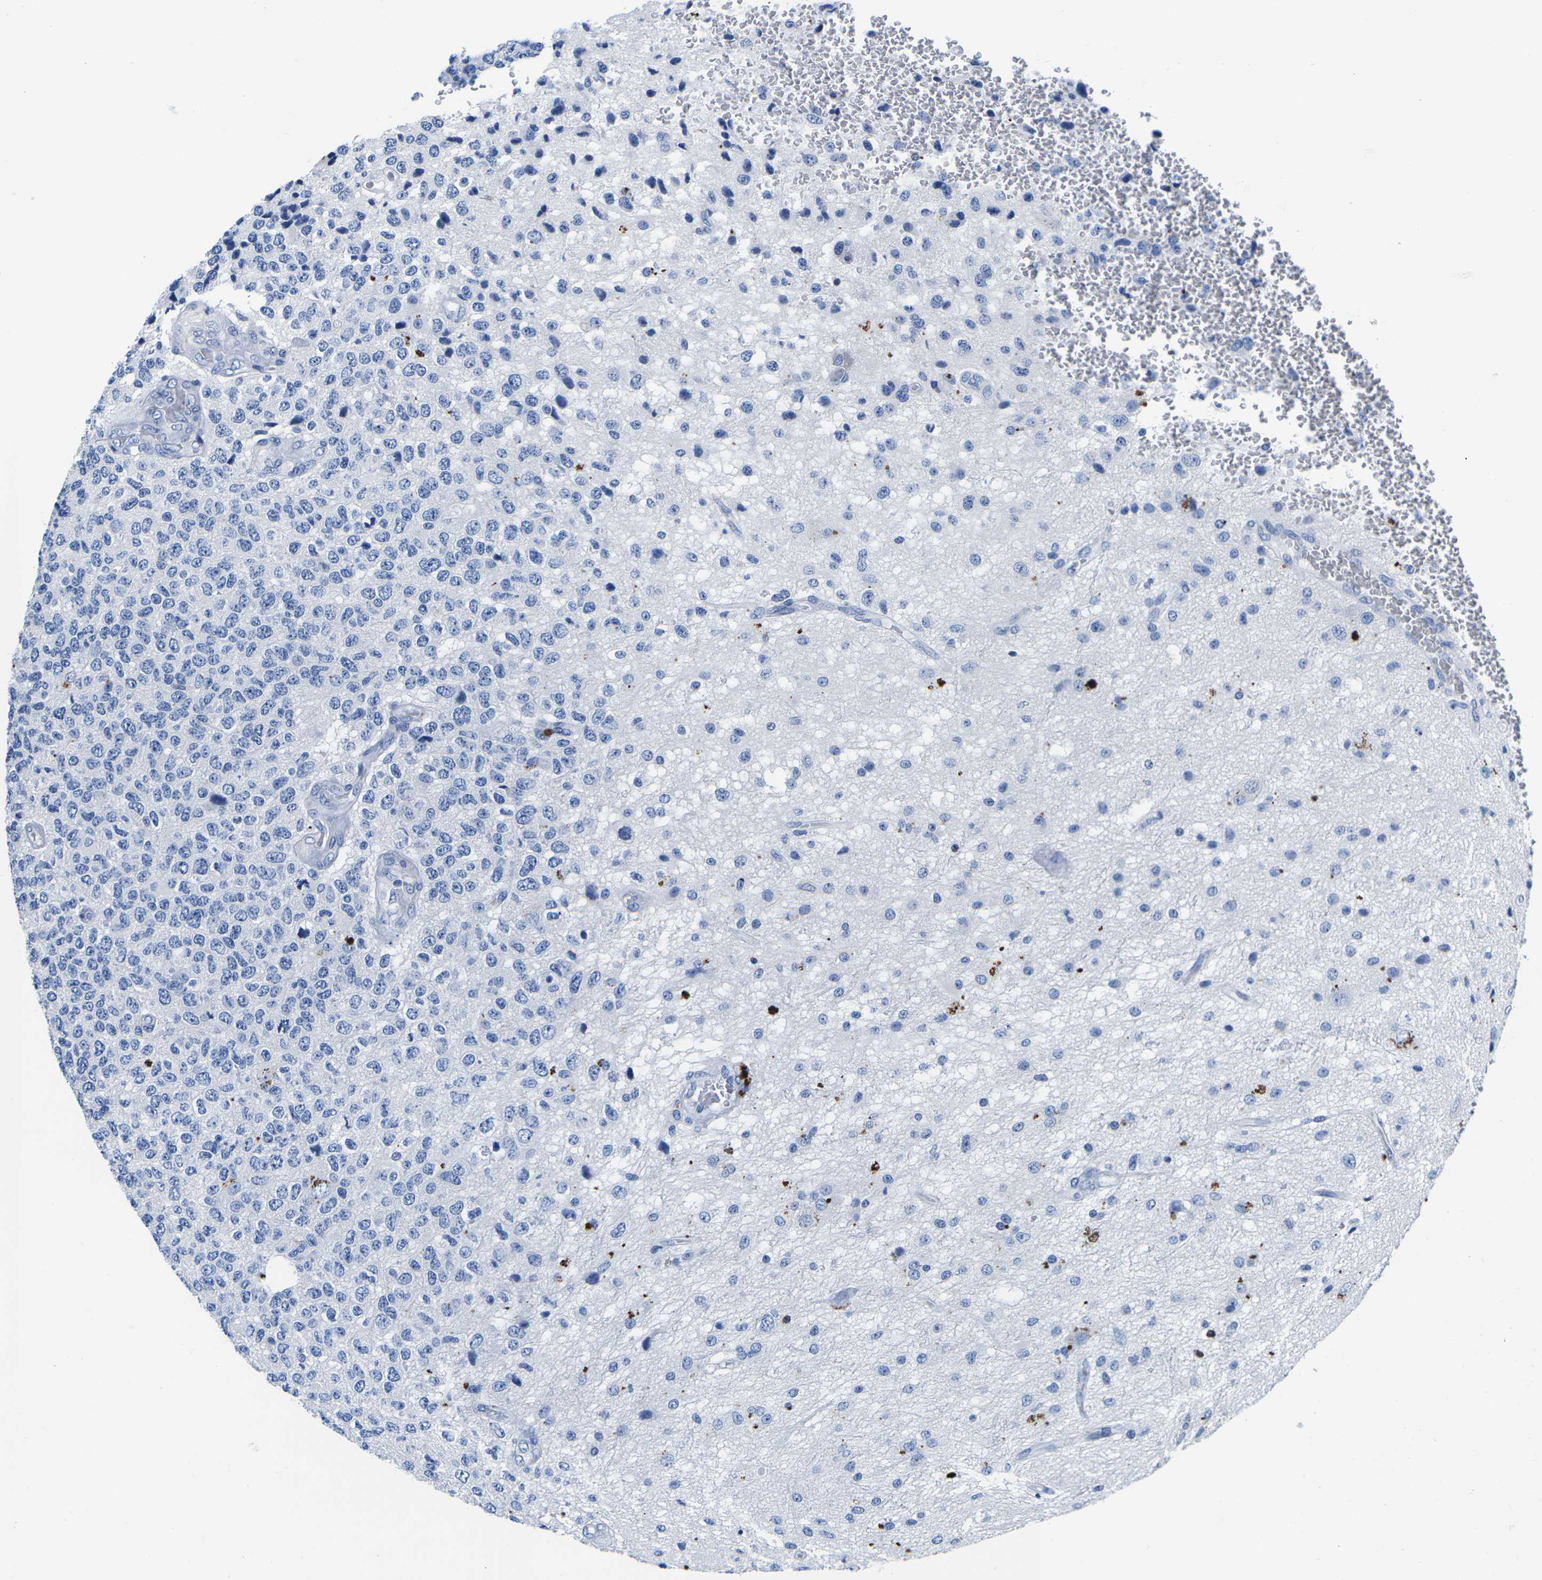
{"staining": {"intensity": "negative", "quantity": "none", "location": "none"}, "tissue": "glioma", "cell_type": "Tumor cells", "image_type": "cancer", "snomed": [{"axis": "morphology", "description": "Glioma, malignant, High grade"}, {"axis": "topography", "description": "pancreas cauda"}], "caption": "DAB immunohistochemical staining of malignant glioma (high-grade) shows no significant expression in tumor cells.", "gene": "CTSW", "patient": {"sex": "male", "age": 60}}